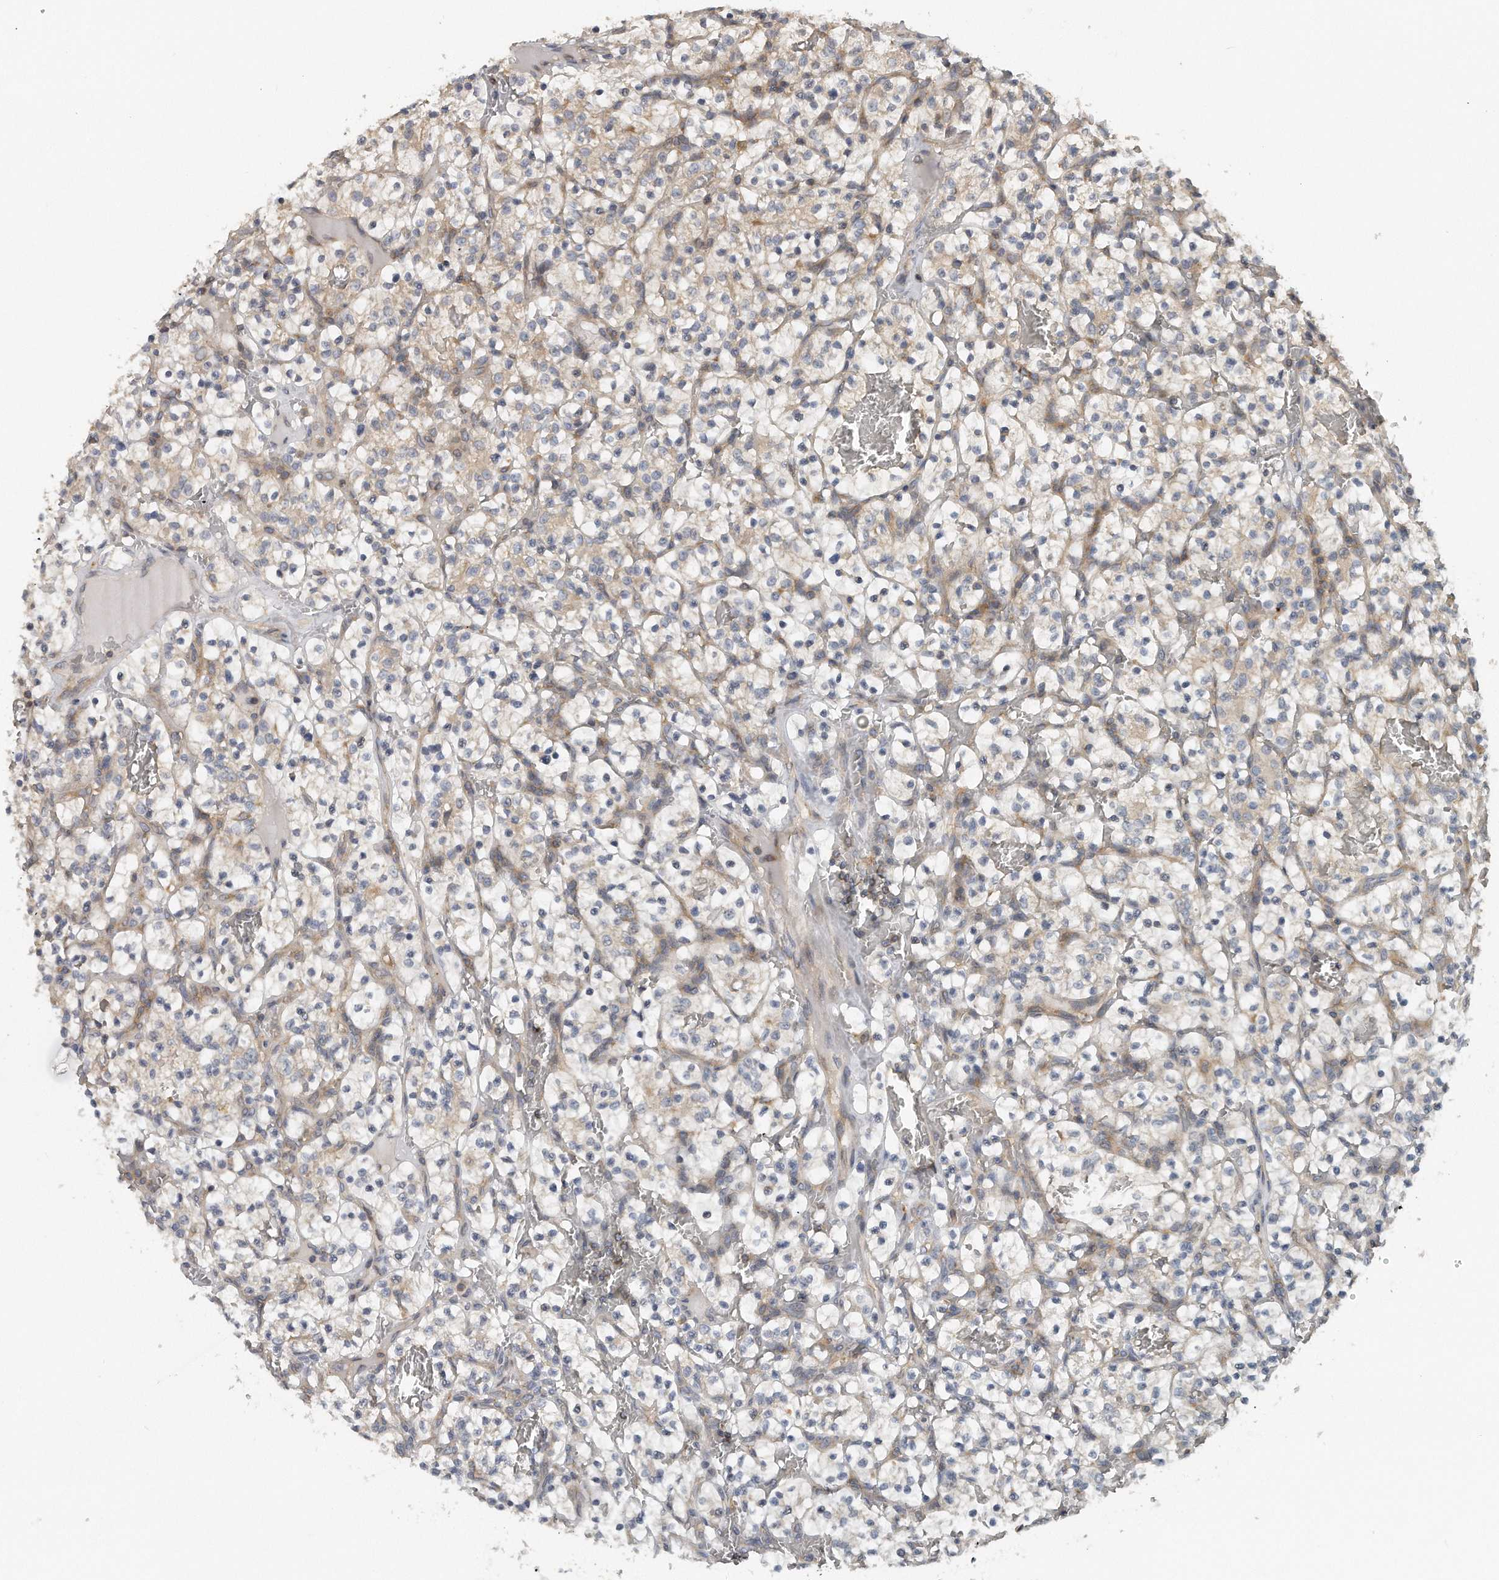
{"staining": {"intensity": "weak", "quantity": "<25%", "location": "cytoplasmic/membranous"}, "tissue": "renal cancer", "cell_type": "Tumor cells", "image_type": "cancer", "snomed": [{"axis": "morphology", "description": "Adenocarcinoma, NOS"}, {"axis": "topography", "description": "Kidney"}], "caption": "Photomicrograph shows no significant protein staining in tumor cells of renal adenocarcinoma. Brightfield microscopy of IHC stained with DAB (brown) and hematoxylin (blue), captured at high magnification.", "gene": "EIF3I", "patient": {"sex": "female", "age": 57}}